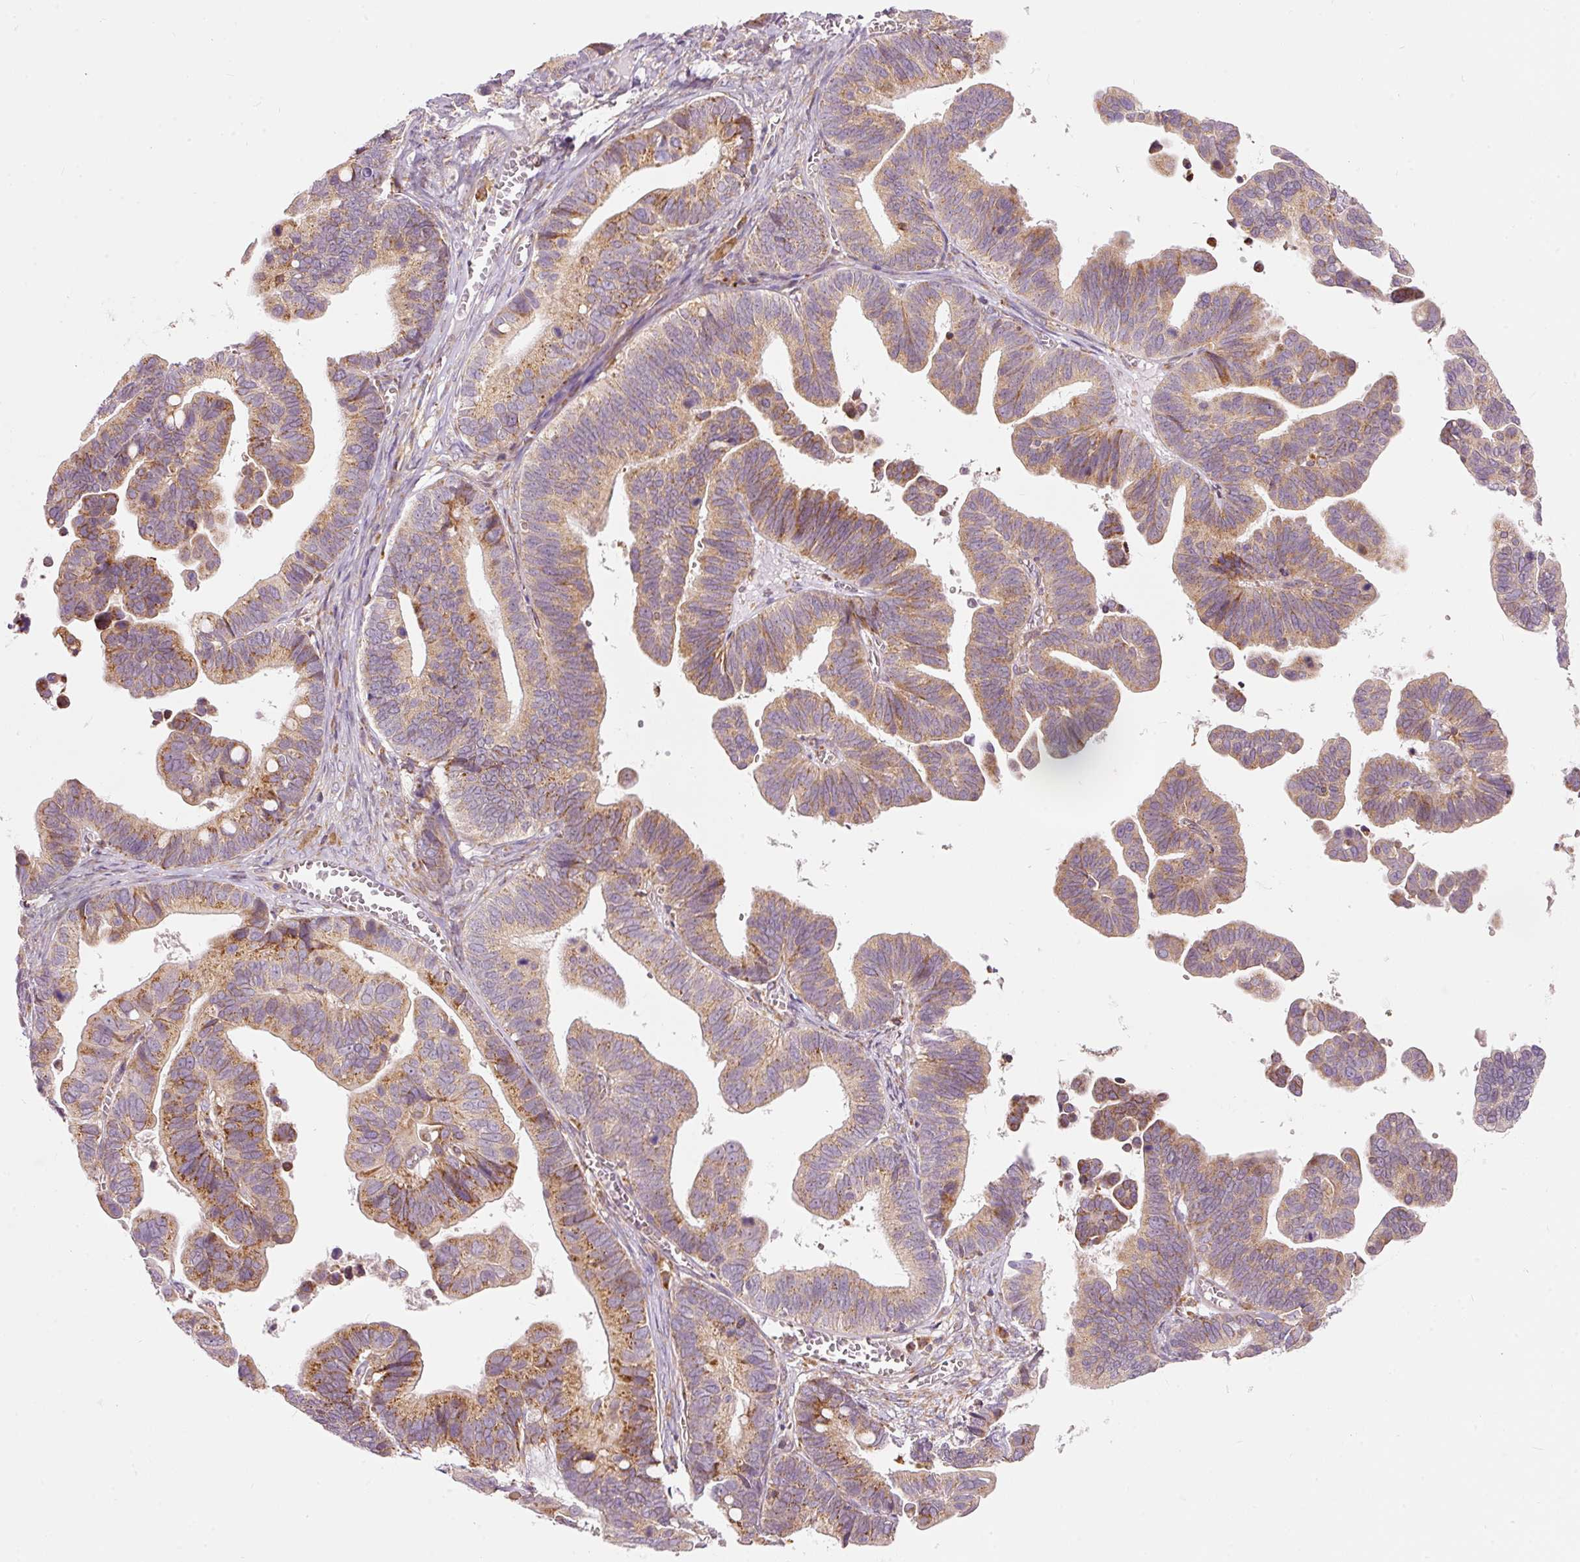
{"staining": {"intensity": "moderate", "quantity": ">75%", "location": "cytoplasmic/membranous"}, "tissue": "ovarian cancer", "cell_type": "Tumor cells", "image_type": "cancer", "snomed": [{"axis": "morphology", "description": "Cystadenocarcinoma, serous, NOS"}, {"axis": "topography", "description": "Ovary"}], "caption": "DAB (3,3'-diaminobenzidine) immunohistochemical staining of ovarian serous cystadenocarcinoma demonstrates moderate cytoplasmic/membranous protein expression in about >75% of tumor cells. (DAB (3,3'-diaminobenzidine) = brown stain, brightfield microscopy at high magnification).", "gene": "SNAPC5", "patient": {"sex": "female", "age": 56}}